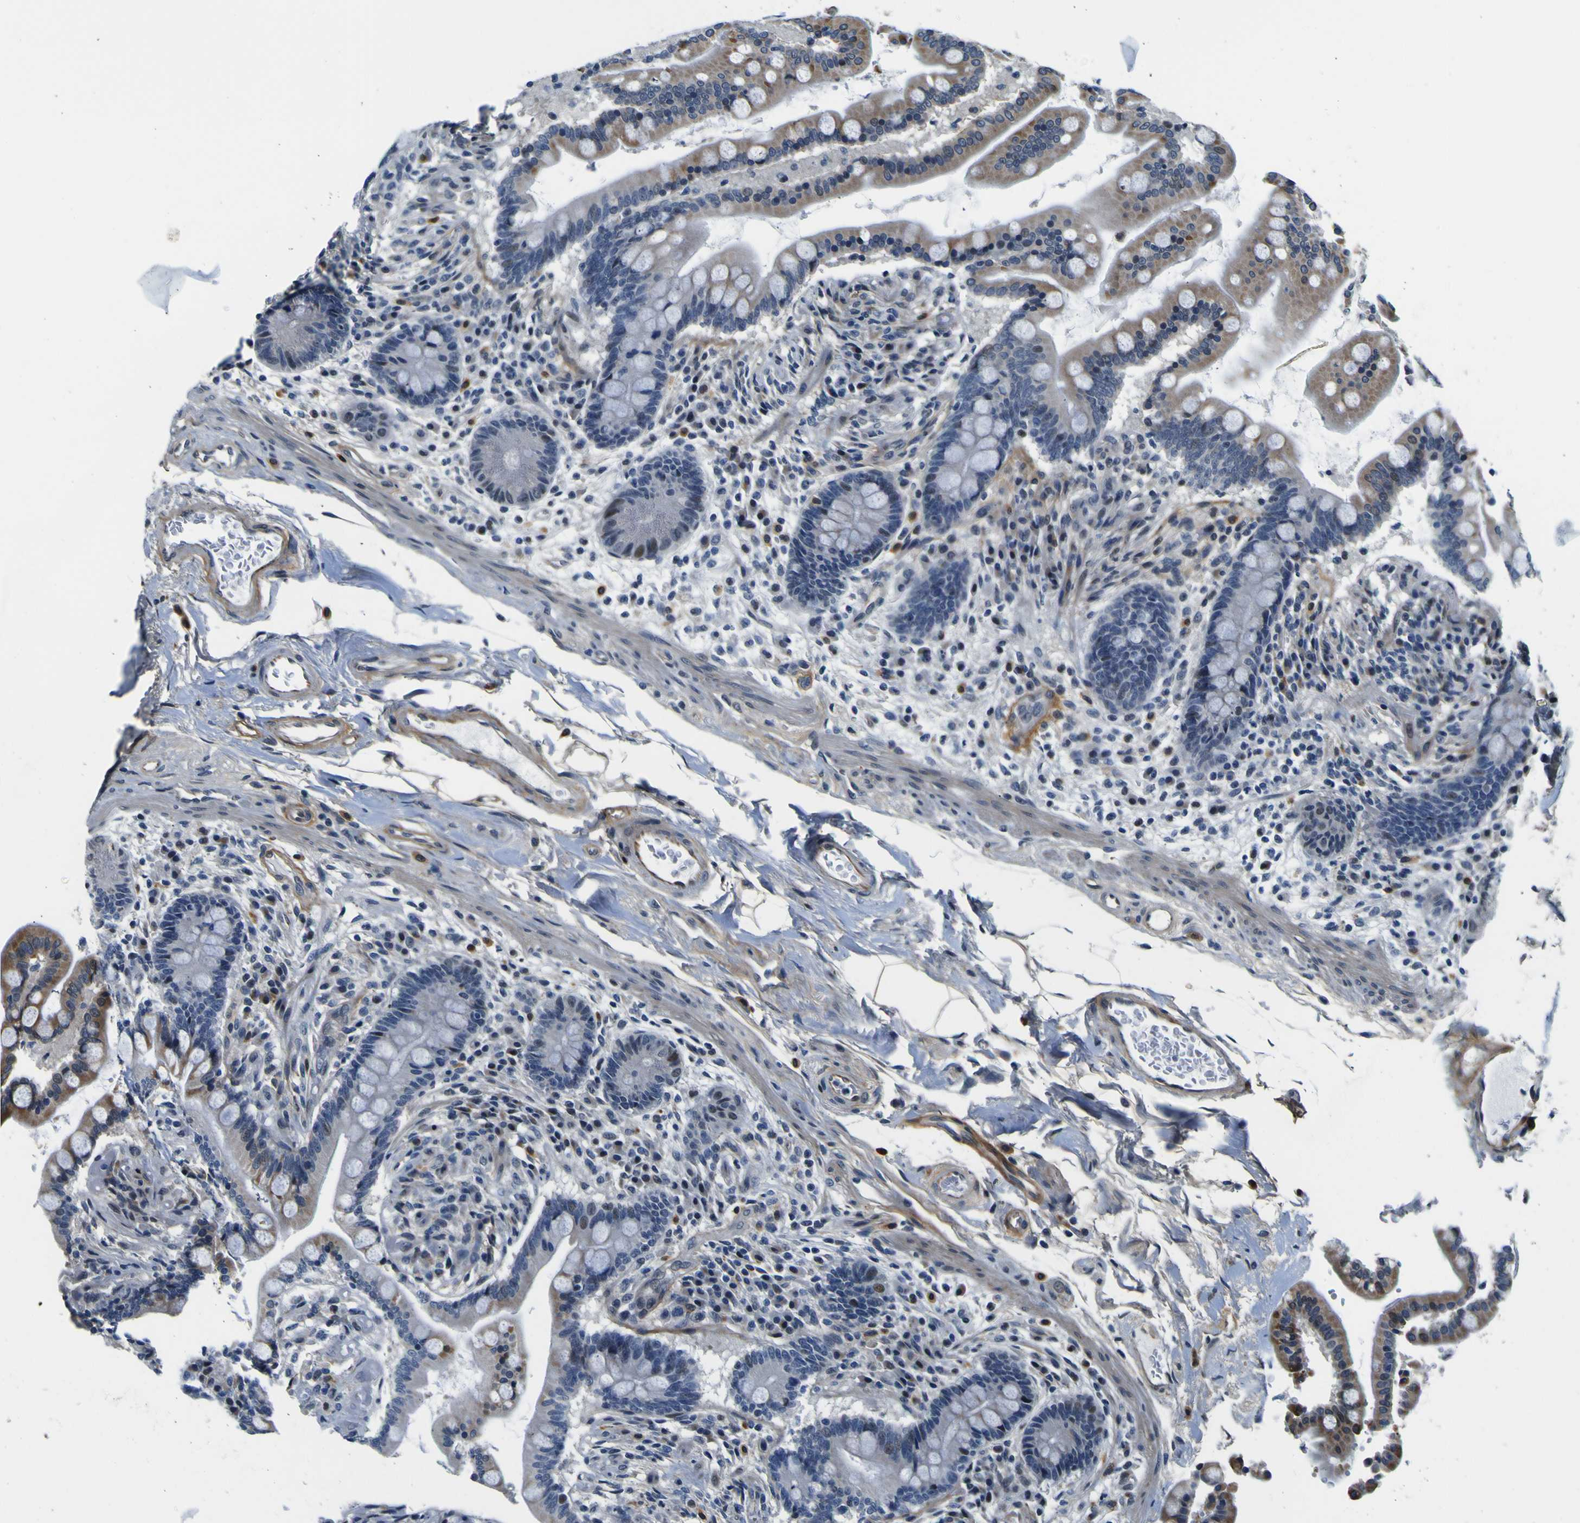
{"staining": {"intensity": "moderate", "quantity": "25%-75%", "location": "cytoplasmic/membranous,nuclear"}, "tissue": "colon", "cell_type": "Endothelial cells", "image_type": "normal", "snomed": [{"axis": "morphology", "description": "Normal tissue, NOS"}, {"axis": "topography", "description": "Colon"}], "caption": "The image shows staining of normal colon, revealing moderate cytoplasmic/membranous,nuclear protein staining (brown color) within endothelial cells.", "gene": "POSTN", "patient": {"sex": "male", "age": 73}}